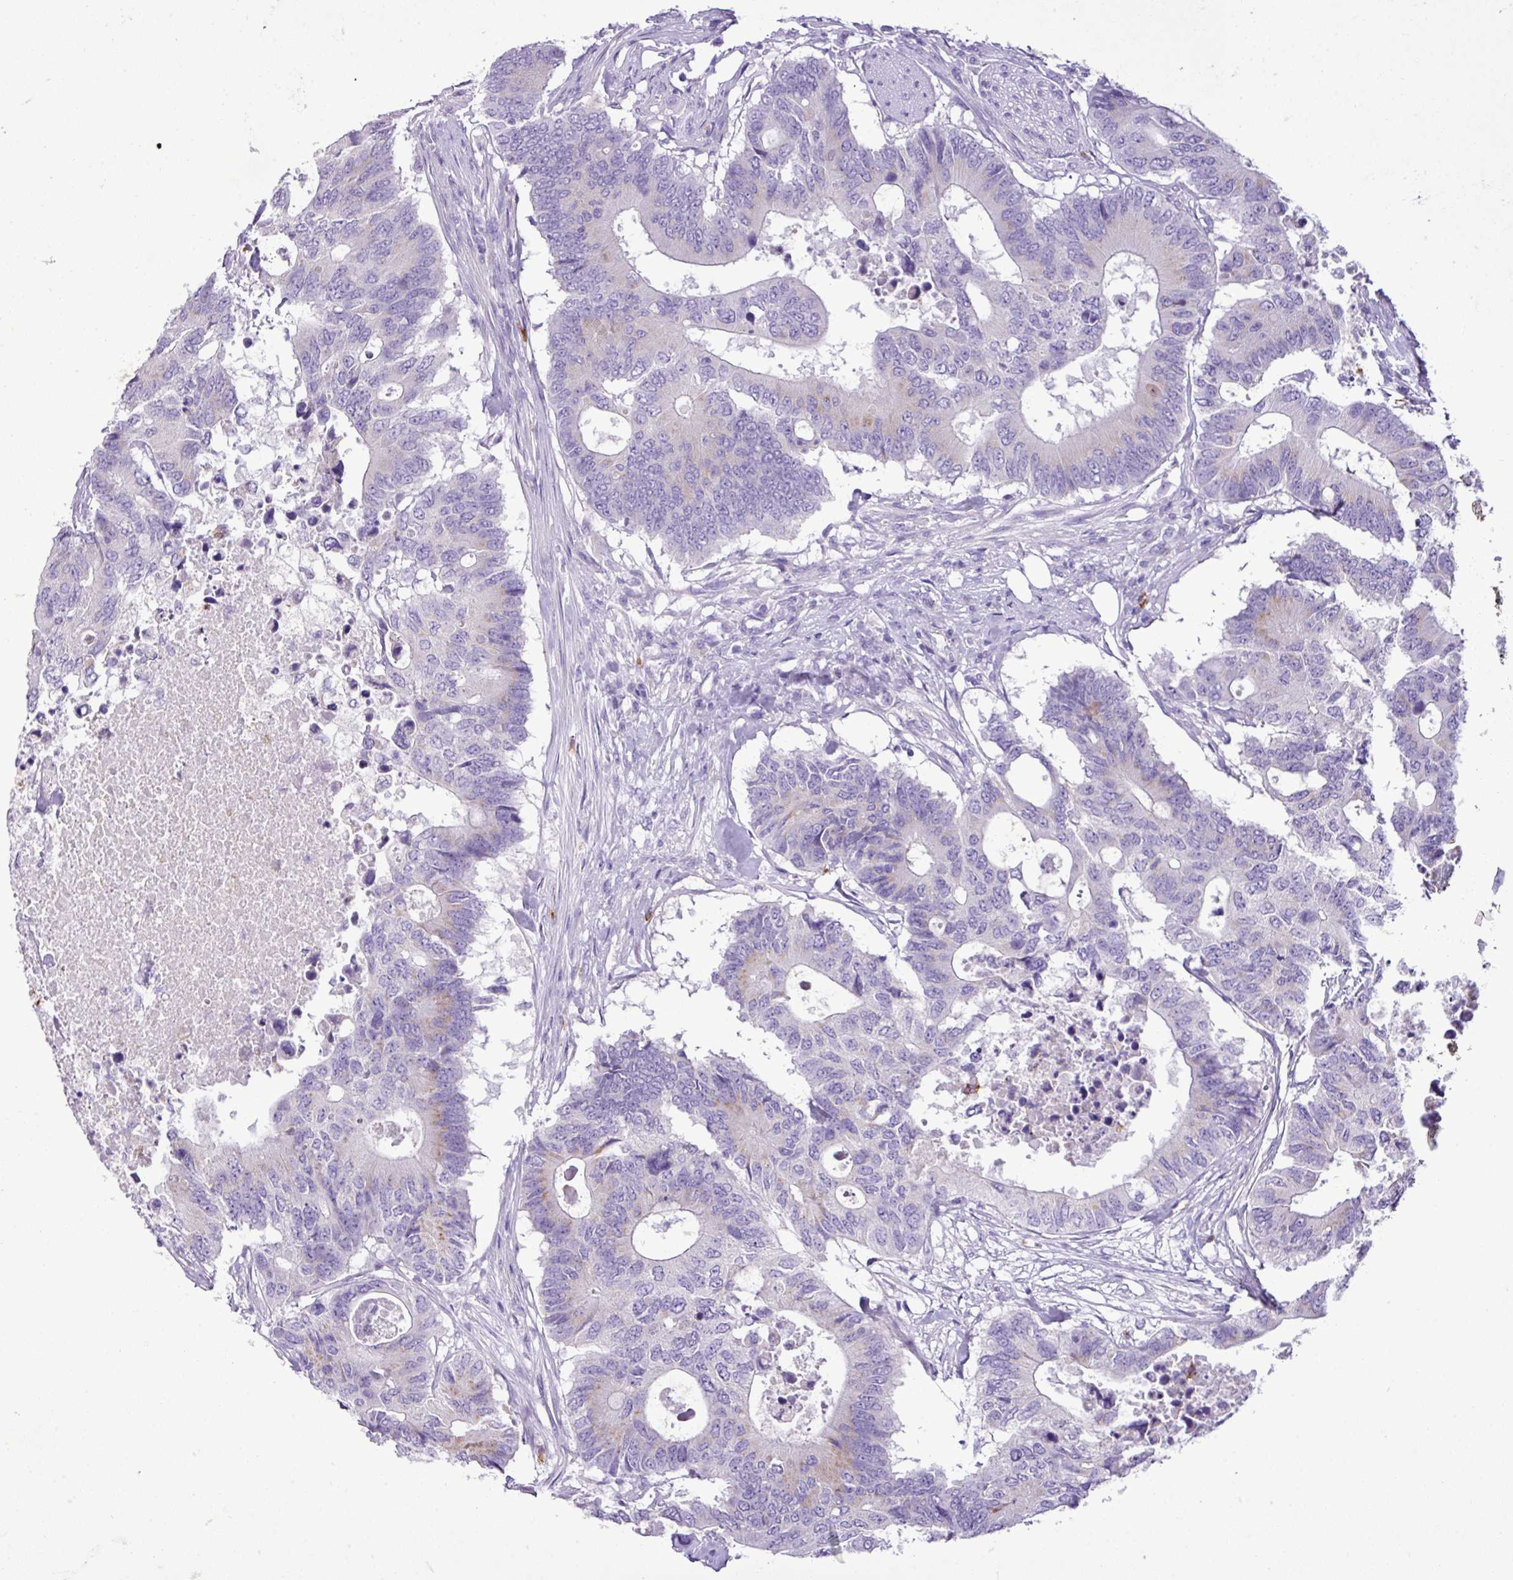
{"staining": {"intensity": "negative", "quantity": "none", "location": "none"}, "tissue": "colorectal cancer", "cell_type": "Tumor cells", "image_type": "cancer", "snomed": [{"axis": "morphology", "description": "Adenocarcinoma, NOS"}, {"axis": "topography", "description": "Colon"}], "caption": "Tumor cells are negative for brown protein staining in colorectal cancer (adenocarcinoma).", "gene": "ZSCAN5A", "patient": {"sex": "male", "age": 71}}